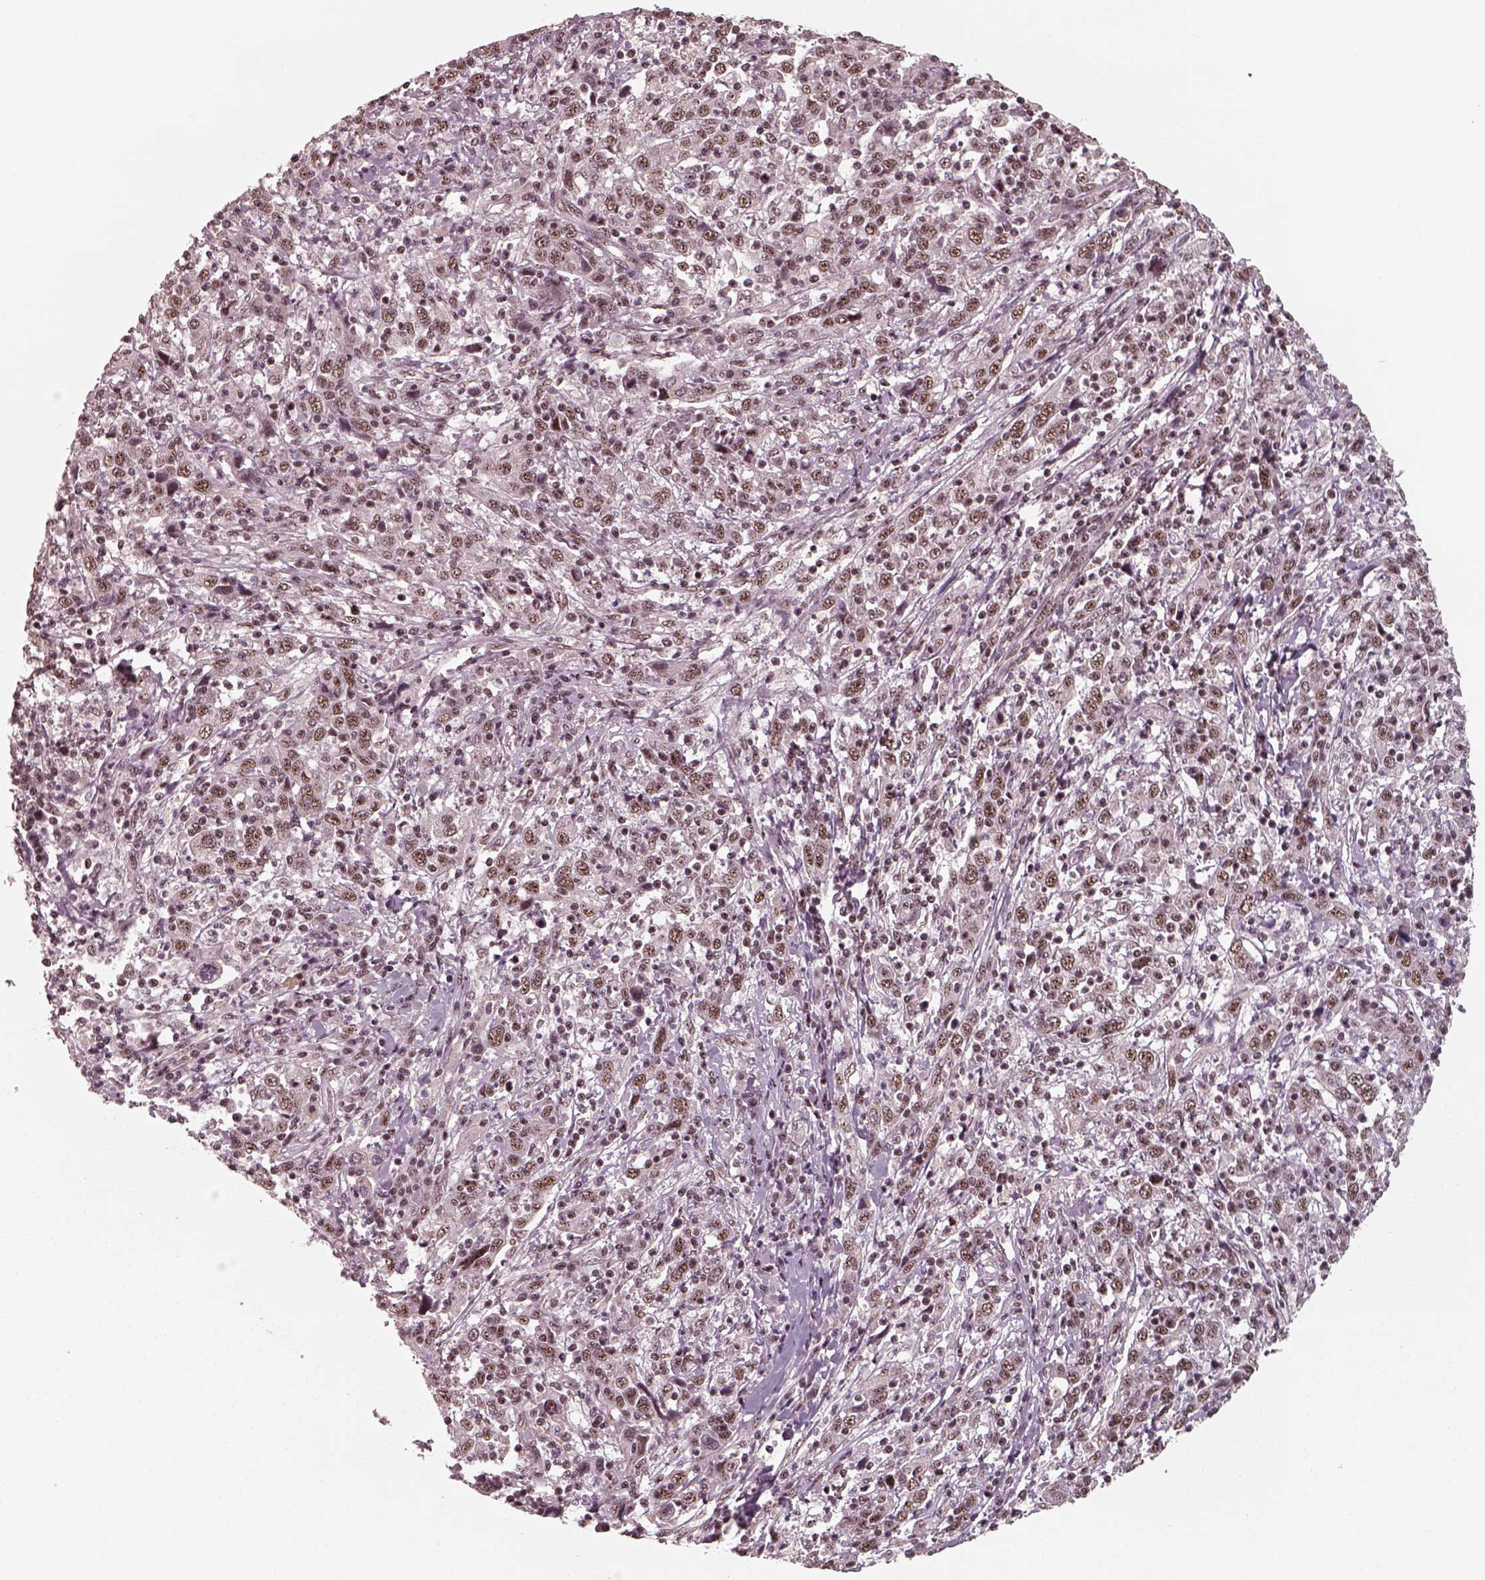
{"staining": {"intensity": "weak", "quantity": ">75%", "location": "nuclear"}, "tissue": "cervical cancer", "cell_type": "Tumor cells", "image_type": "cancer", "snomed": [{"axis": "morphology", "description": "Squamous cell carcinoma, NOS"}, {"axis": "topography", "description": "Cervix"}], "caption": "Protein expression analysis of human cervical cancer reveals weak nuclear expression in about >75% of tumor cells. The protein of interest is stained brown, and the nuclei are stained in blue (DAB IHC with brightfield microscopy, high magnification).", "gene": "ATXN7L3", "patient": {"sex": "female", "age": 46}}